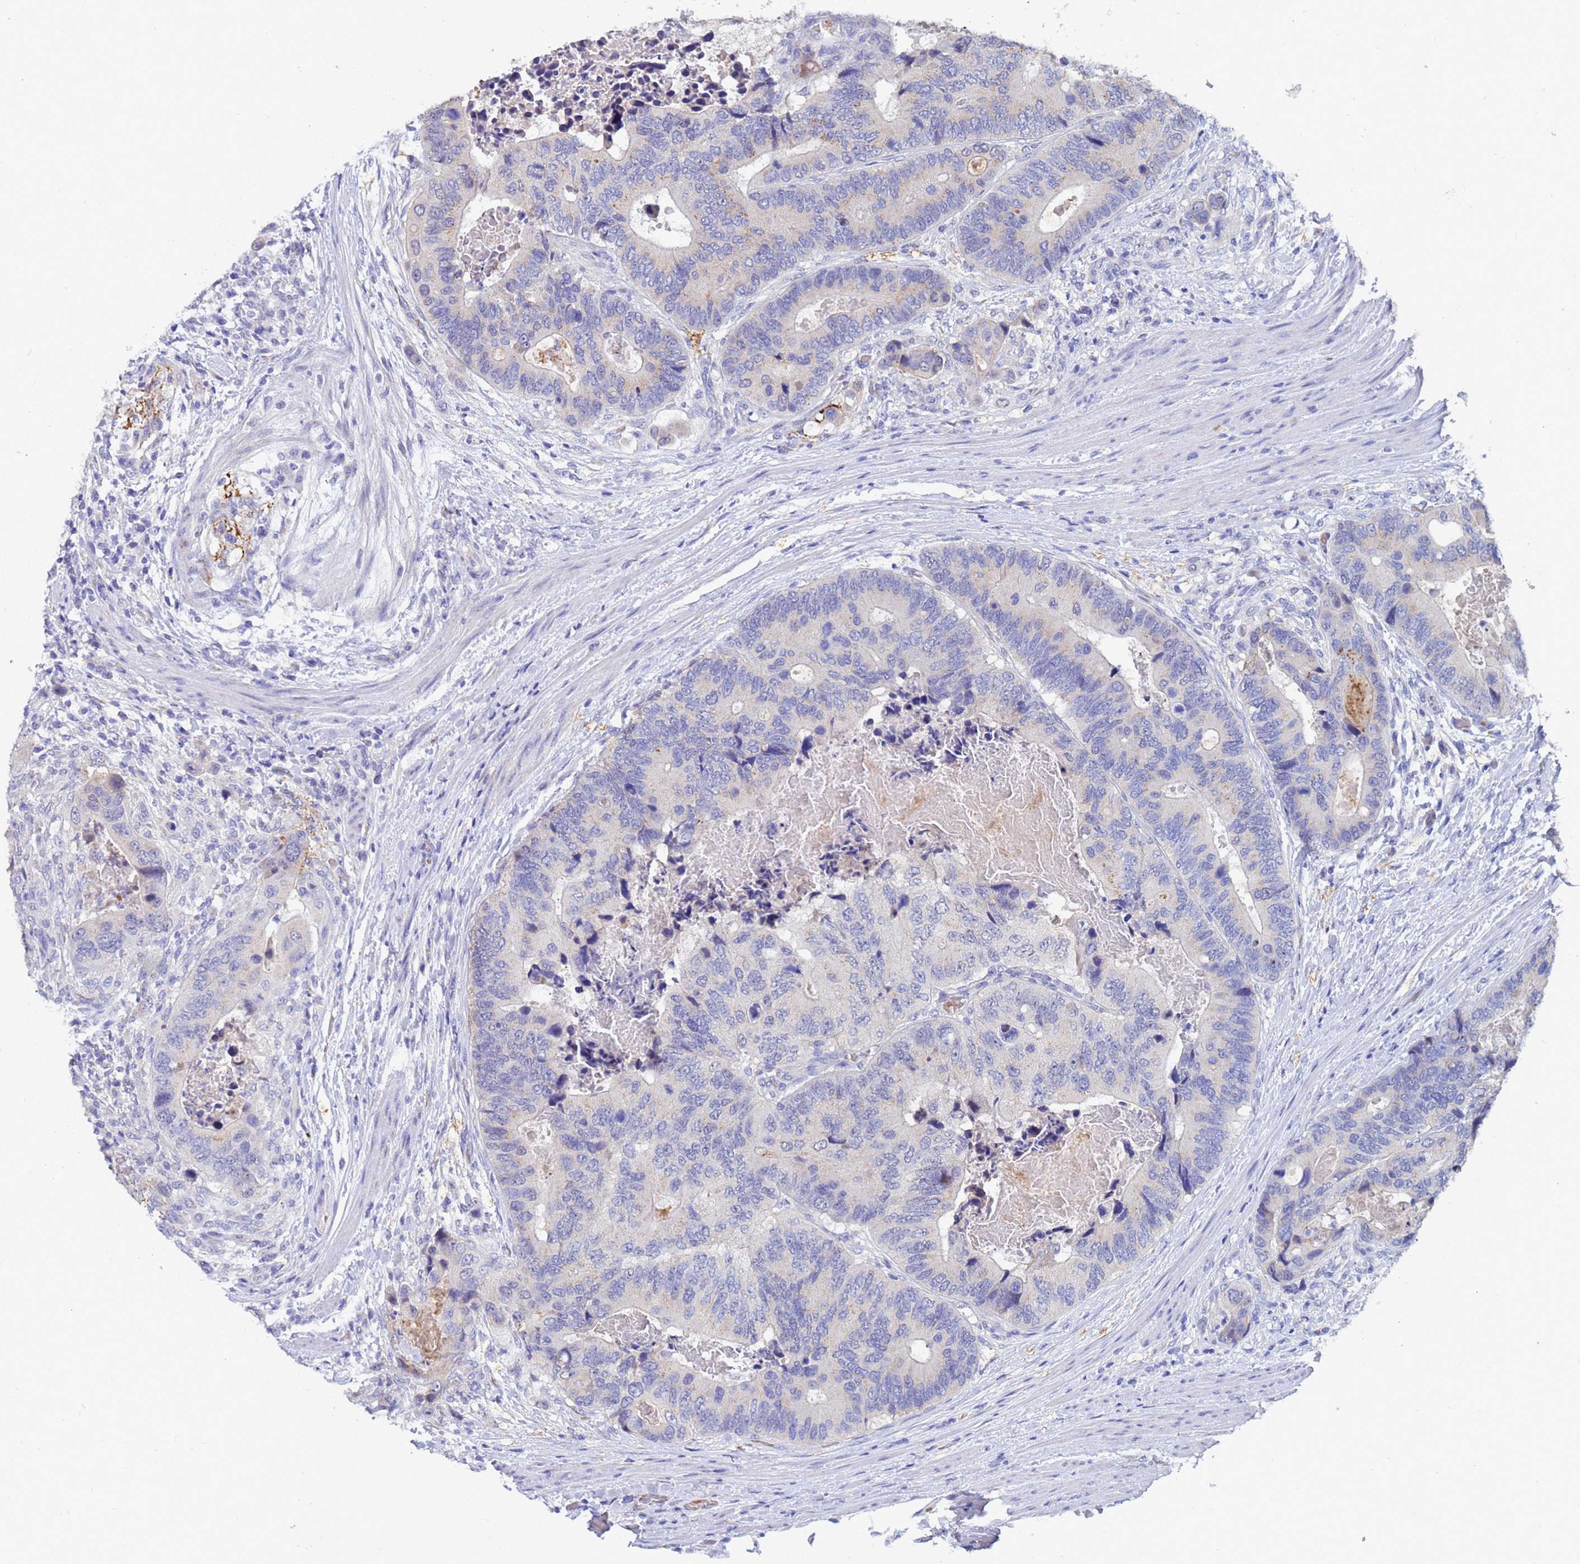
{"staining": {"intensity": "negative", "quantity": "none", "location": "none"}, "tissue": "colorectal cancer", "cell_type": "Tumor cells", "image_type": "cancer", "snomed": [{"axis": "morphology", "description": "Adenocarcinoma, NOS"}, {"axis": "topography", "description": "Colon"}], "caption": "DAB immunohistochemical staining of colorectal cancer displays no significant positivity in tumor cells.", "gene": "IHO1", "patient": {"sex": "male", "age": 84}}